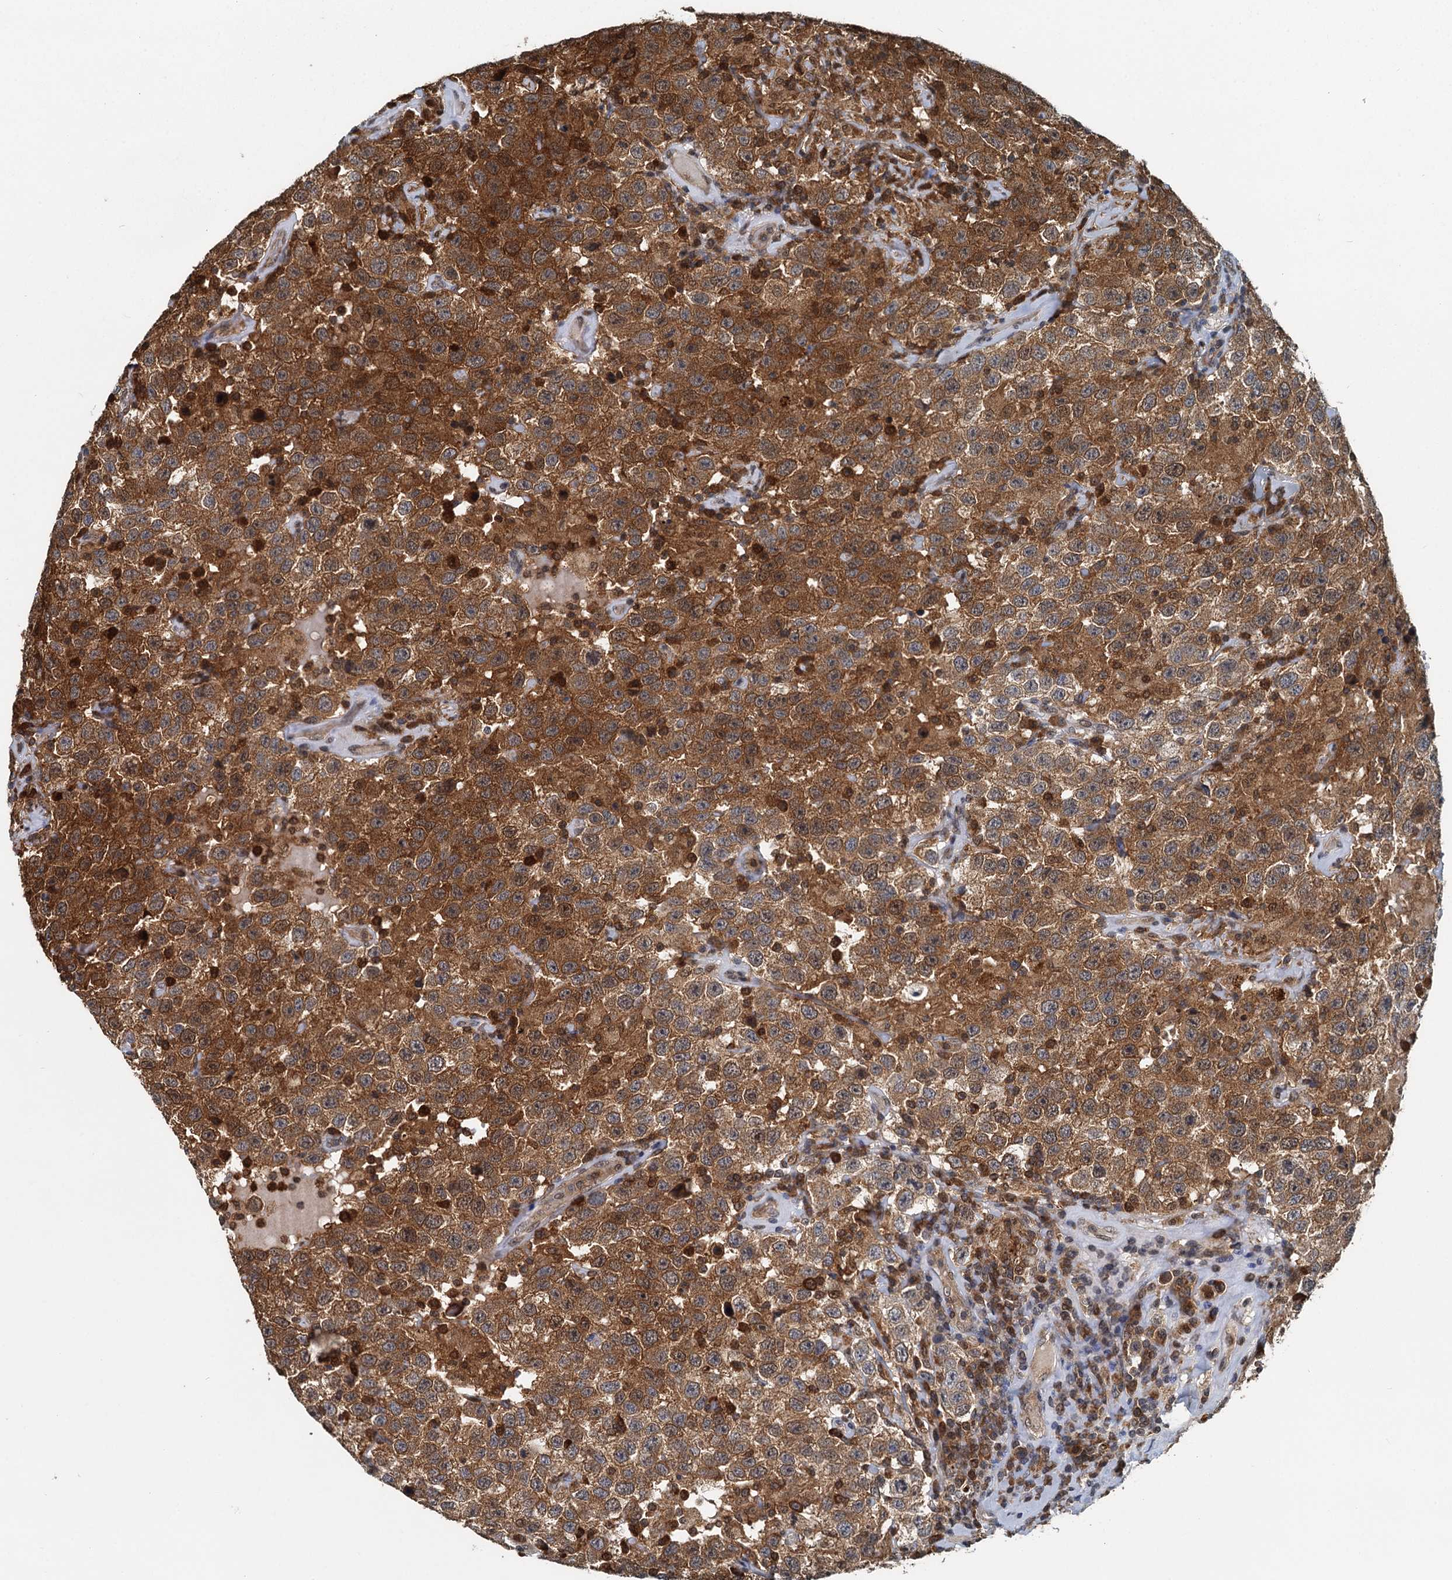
{"staining": {"intensity": "strong", "quantity": ">75%", "location": "cytoplasmic/membranous"}, "tissue": "testis cancer", "cell_type": "Tumor cells", "image_type": "cancer", "snomed": [{"axis": "morphology", "description": "Seminoma, NOS"}, {"axis": "topography", "description": "Testis"}], "caption": "Immunohistochemistry (IHC) photomicrograph of neoplastic tissue: human seminoma (testis) stained using IHC reveals high levels of strong protein expression localized specifically in the cytoplasmic/membranous of tumor cells, appearing as a cytoplasmic/membranous brown color.", "gene": "GPI", "patient": {"sex": "male", "age": 41}}